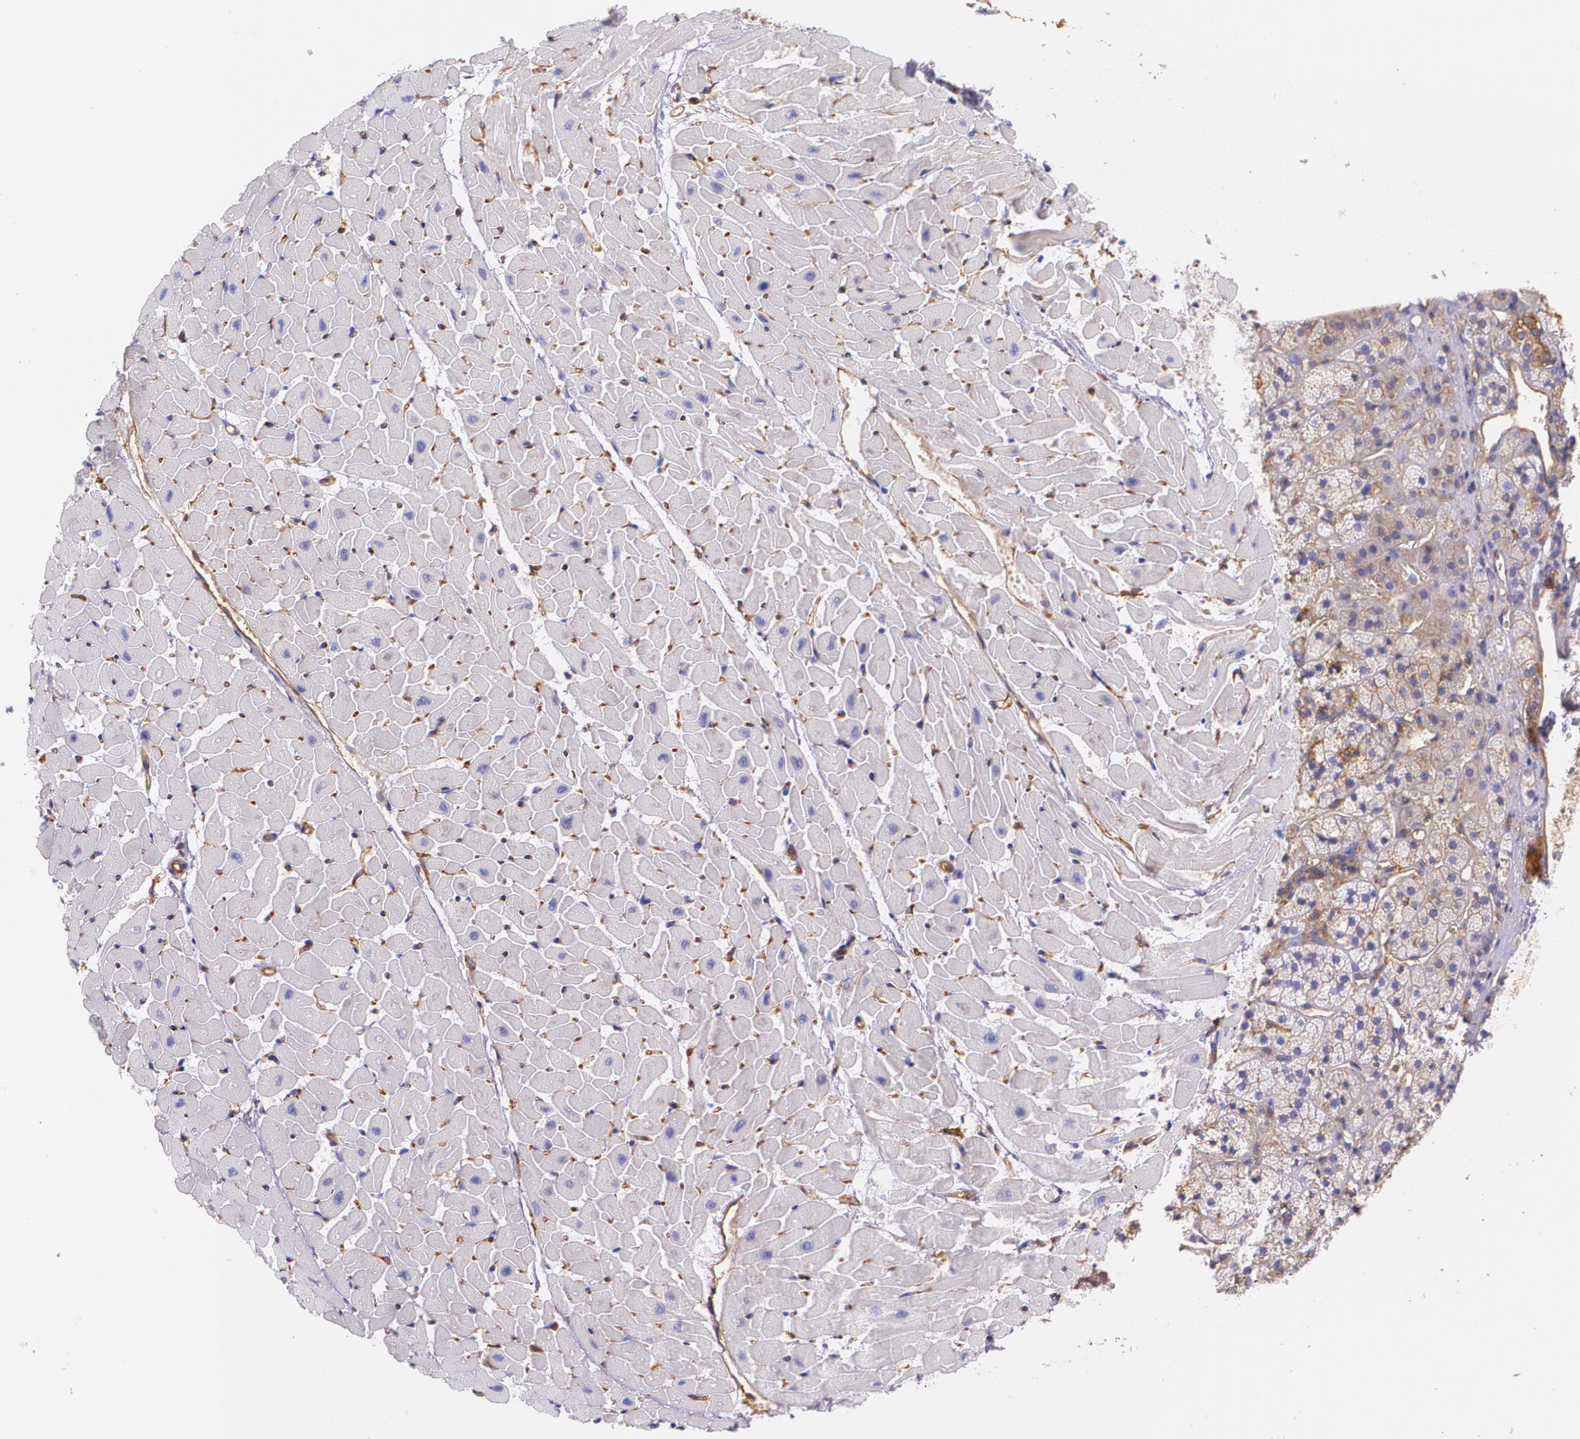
{"staining": {"intensity": "negative", "quantity": "none", "location": "none"}, "tissue": "heart muscle", "cell_type": "Cardiomyocytes", "image_type": "normal", "snomed": [{"axis": "morphology", "description": "Normal tissue, NOS"}, {"axis": "topography", "description": "Heart"}], "caption": "An immunohistochemistry (IHC) photomicrograph of benign heart muscle is shown. There is no staining in cardiomyocytes of heart muscle. The staining was performed using DAB (3,3'-diaminobenzidine) to visualize the protein expression in brown, while the nuclei were stained in blue with hematoxylin (Magnification: 20x).", "gene": "B2M", "patient": {"sex": "female", "age": 19}}